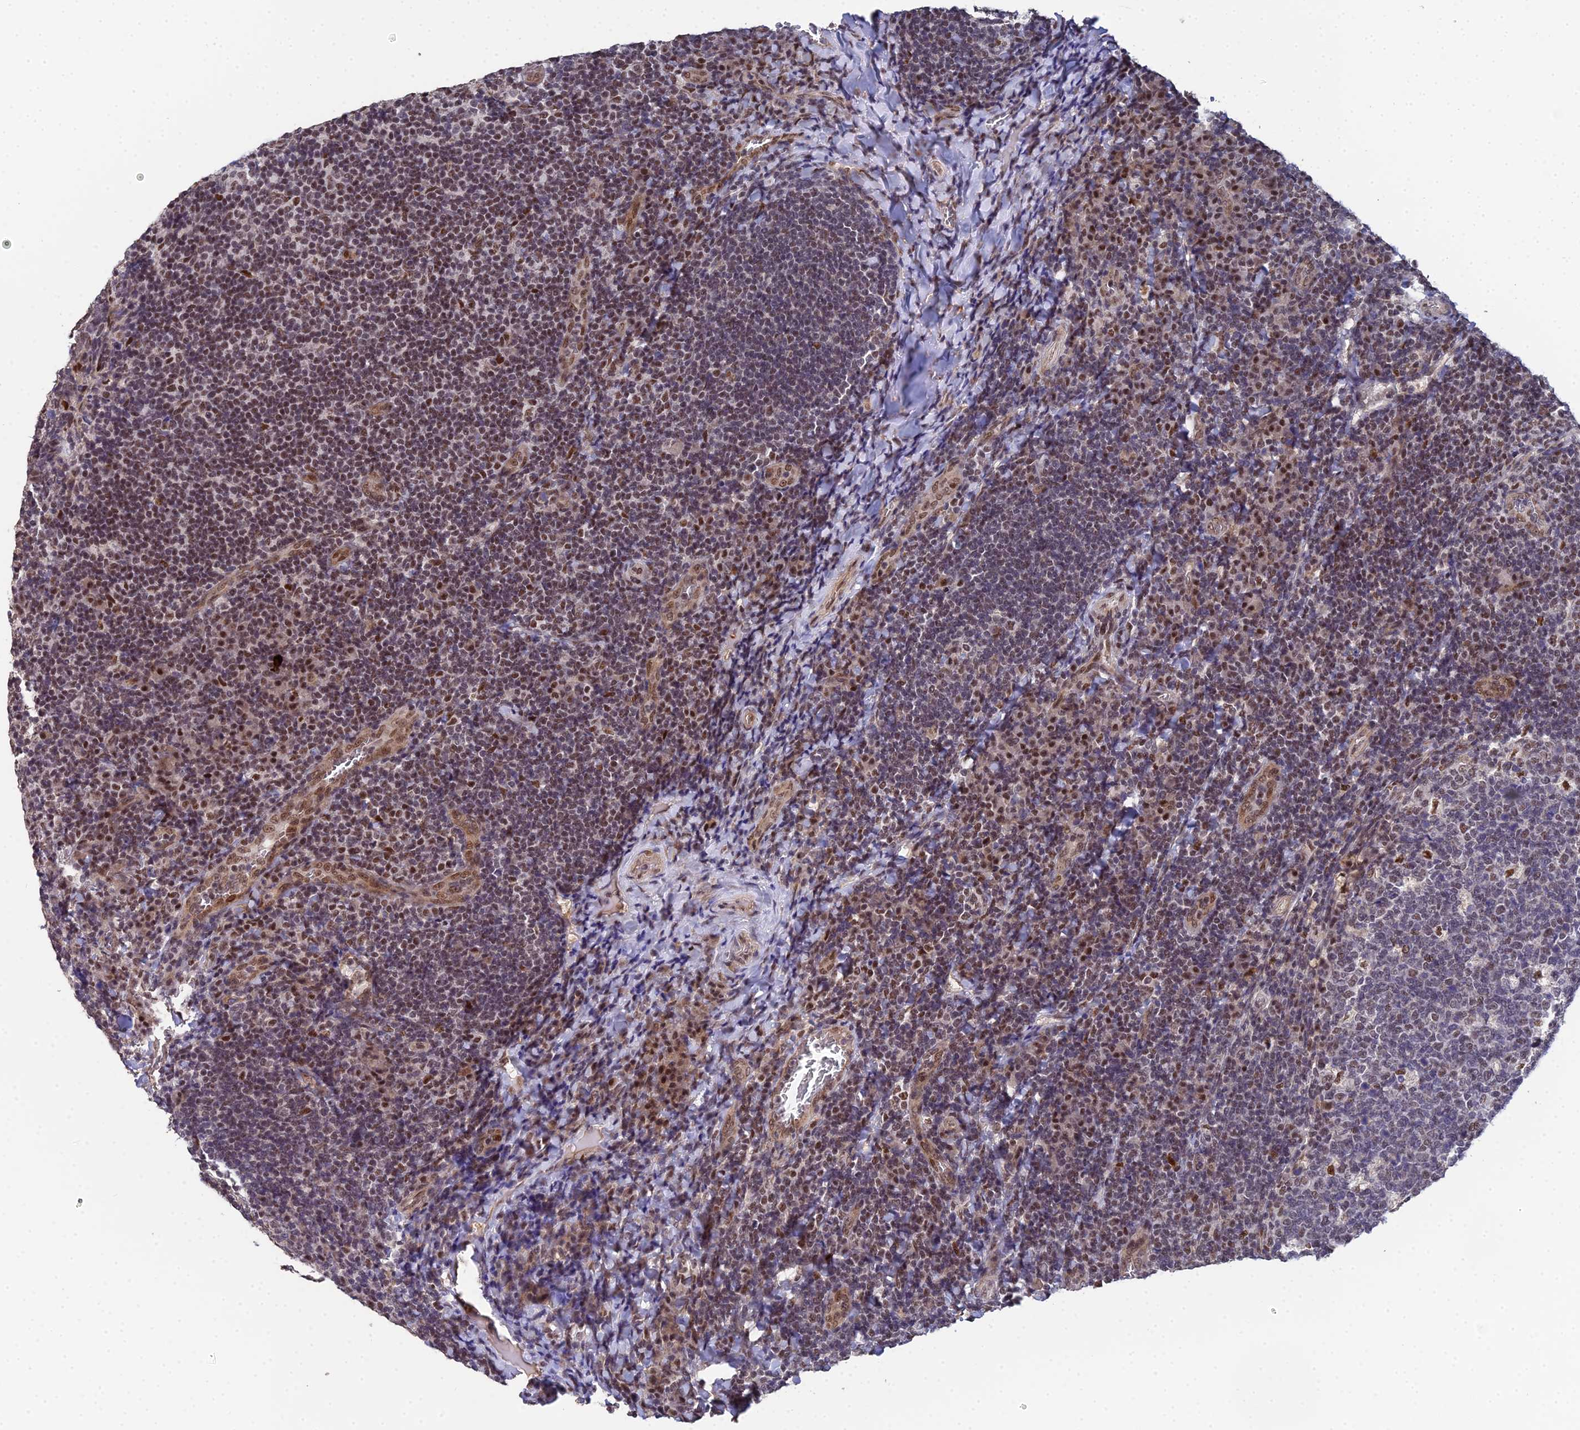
{"staining": {"intensity": "moderate", "quantity": "<25%", "location": "nuclear"}, "tissue": "tonsil", "cell_type": "Germinal center cells", "image_type": "normal", "snomed": [{"axis": "morphology", "description": "Normal tissue, NOS"}, {"axis": "topography", "description": "Tonsil"}], "caption": "Human tonsil stained for a protein (brown) reveals moderate nuclear positive expression in approximately <25% of germinal center cells.", "gene": "BIVM", "patient": {"sex": "male", "age": 17}}